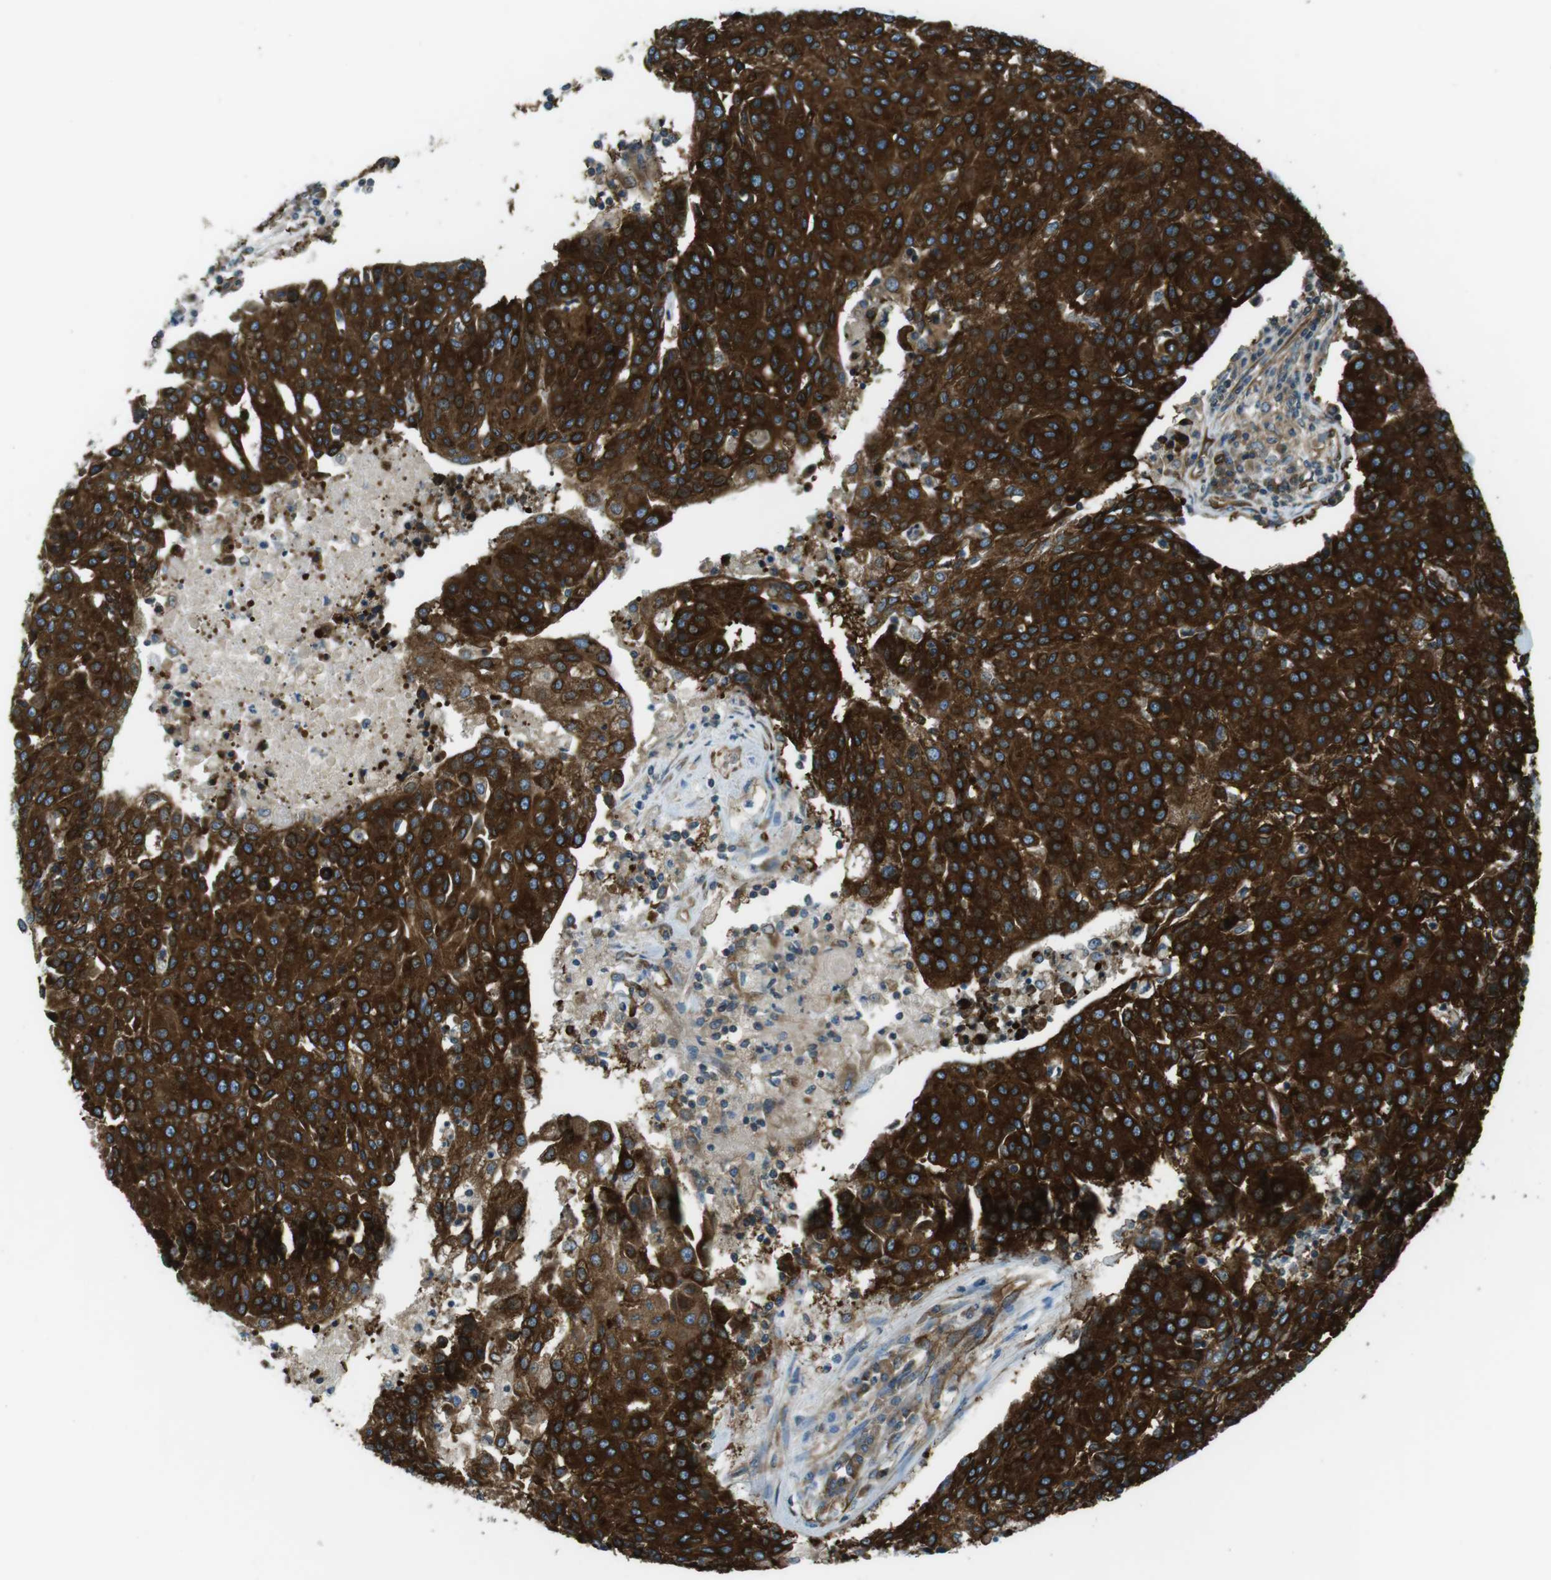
{"staining": {"intensity": "strong", "quantity": ">75%", "location": "cytoplasmic/membranous"}, "tissue": "urothelial cancer", "cell_type": "Tumor cells", "image_type": "cancer", "snomed": [{"axis": "morphology", "description": "Urothelial carcinoma, High grade"}, {"axis": "topography", "description": "Urinary bladder"}], "caption": "IHC of urothelial cancer reveals high levels of strong cytoplasmic/membranous positivity in about >75% of tumor cells.", "gene": "KTN1", "patient": {"sex": "female", "age": 85}}